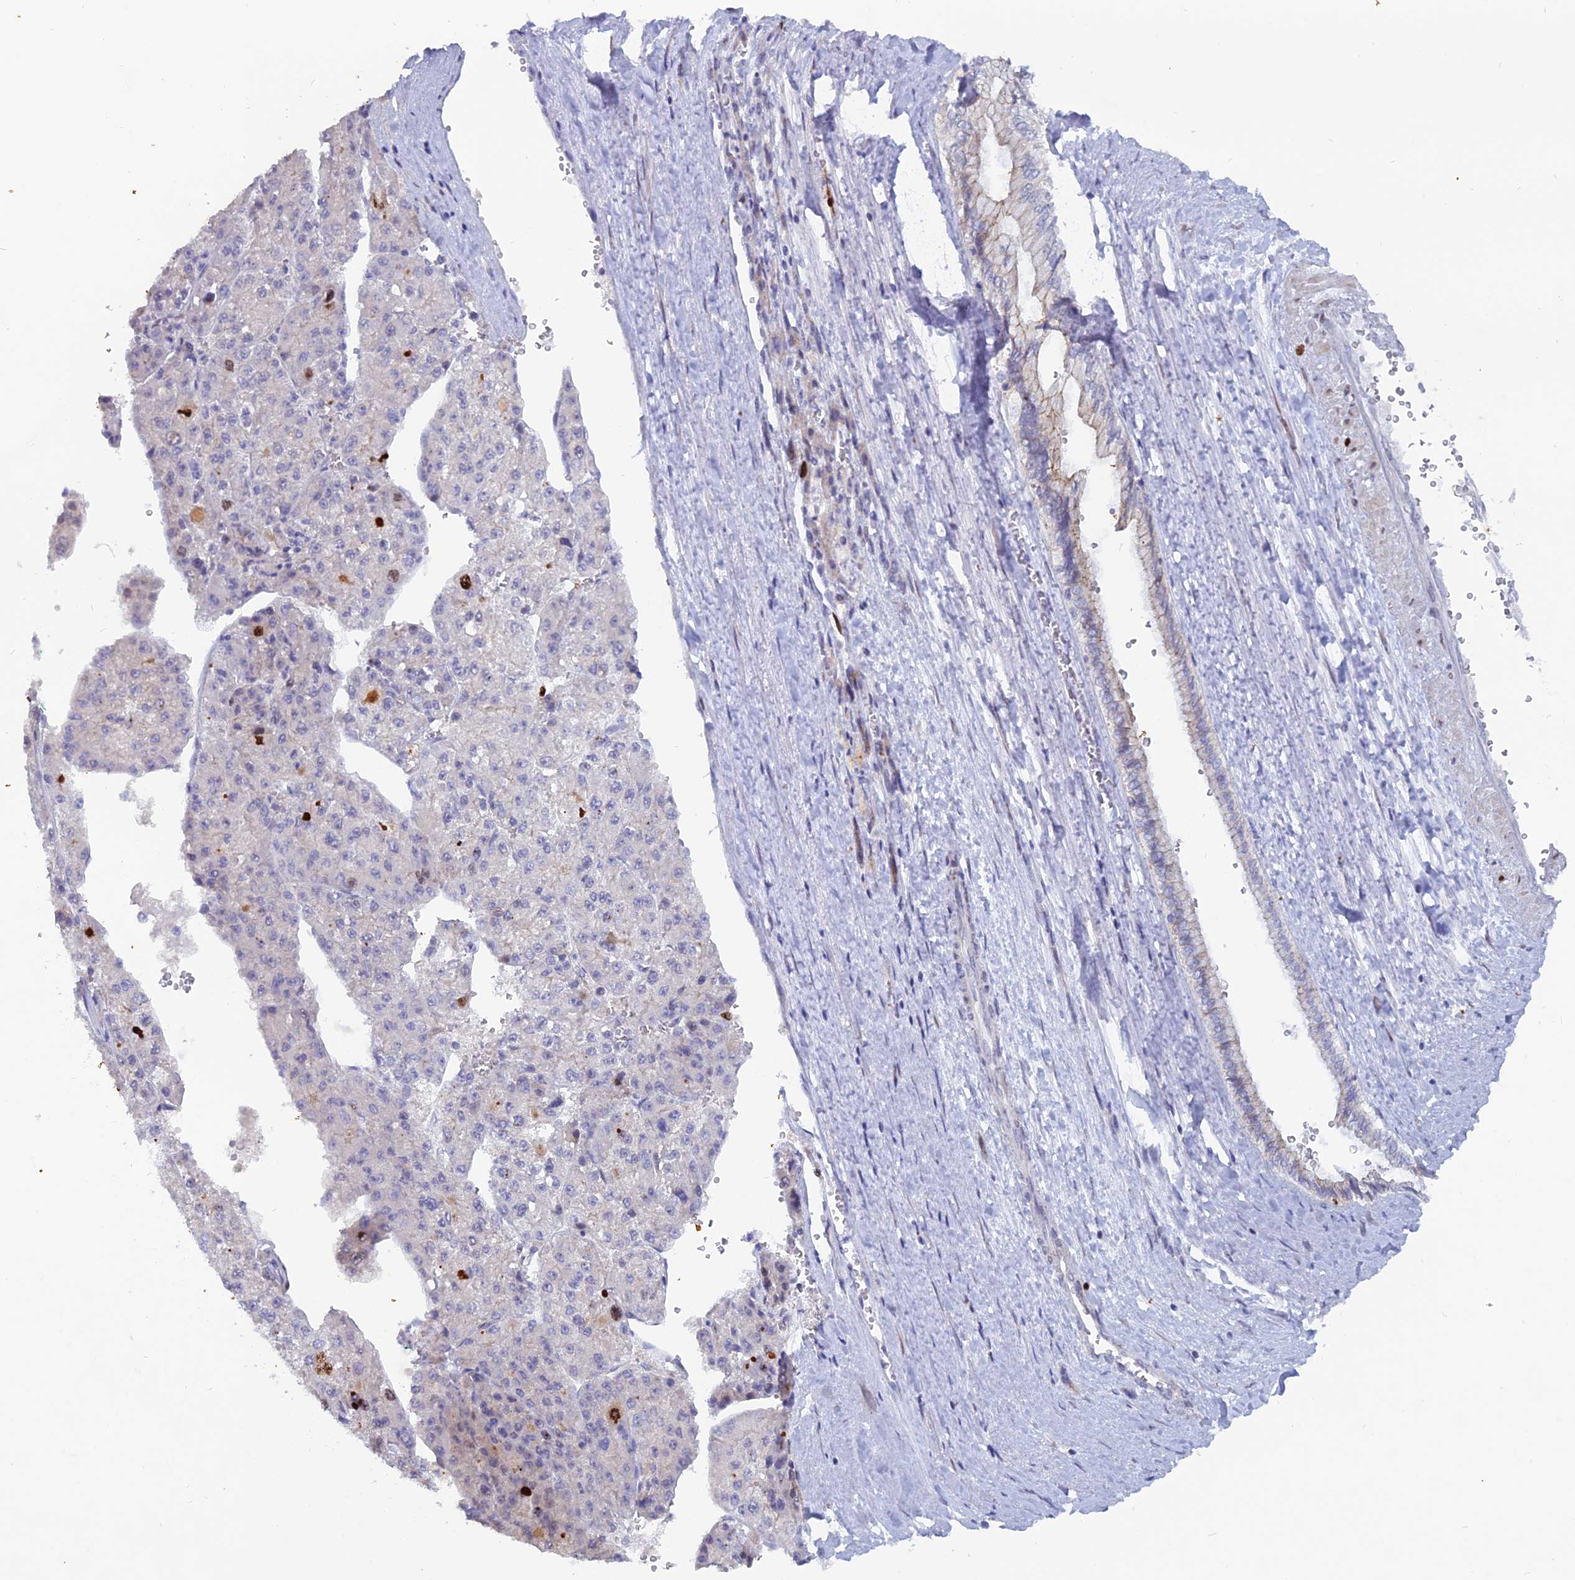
{"staining": {"intensity": "strong", "quantity": "<25%", "location": "nuclear"}, "tissue": "liver cancer", "cell_type": "Tumor cells", "image_type": "cancer", "snomed": [{"axis": "morphology", "description": "Carcinoma, Hepatocellular, NOS"}, {"axis": "topography", "description": "Liver"}], "caption": "Human liver cancer (hepatocellular carcinoma) stained for a protein (brown) reveals strong nuclear positive positivity in approximately <25% of tumor cells.", "gene": "NUSAP1", "patient": {"sex": "female", "age": 73}}